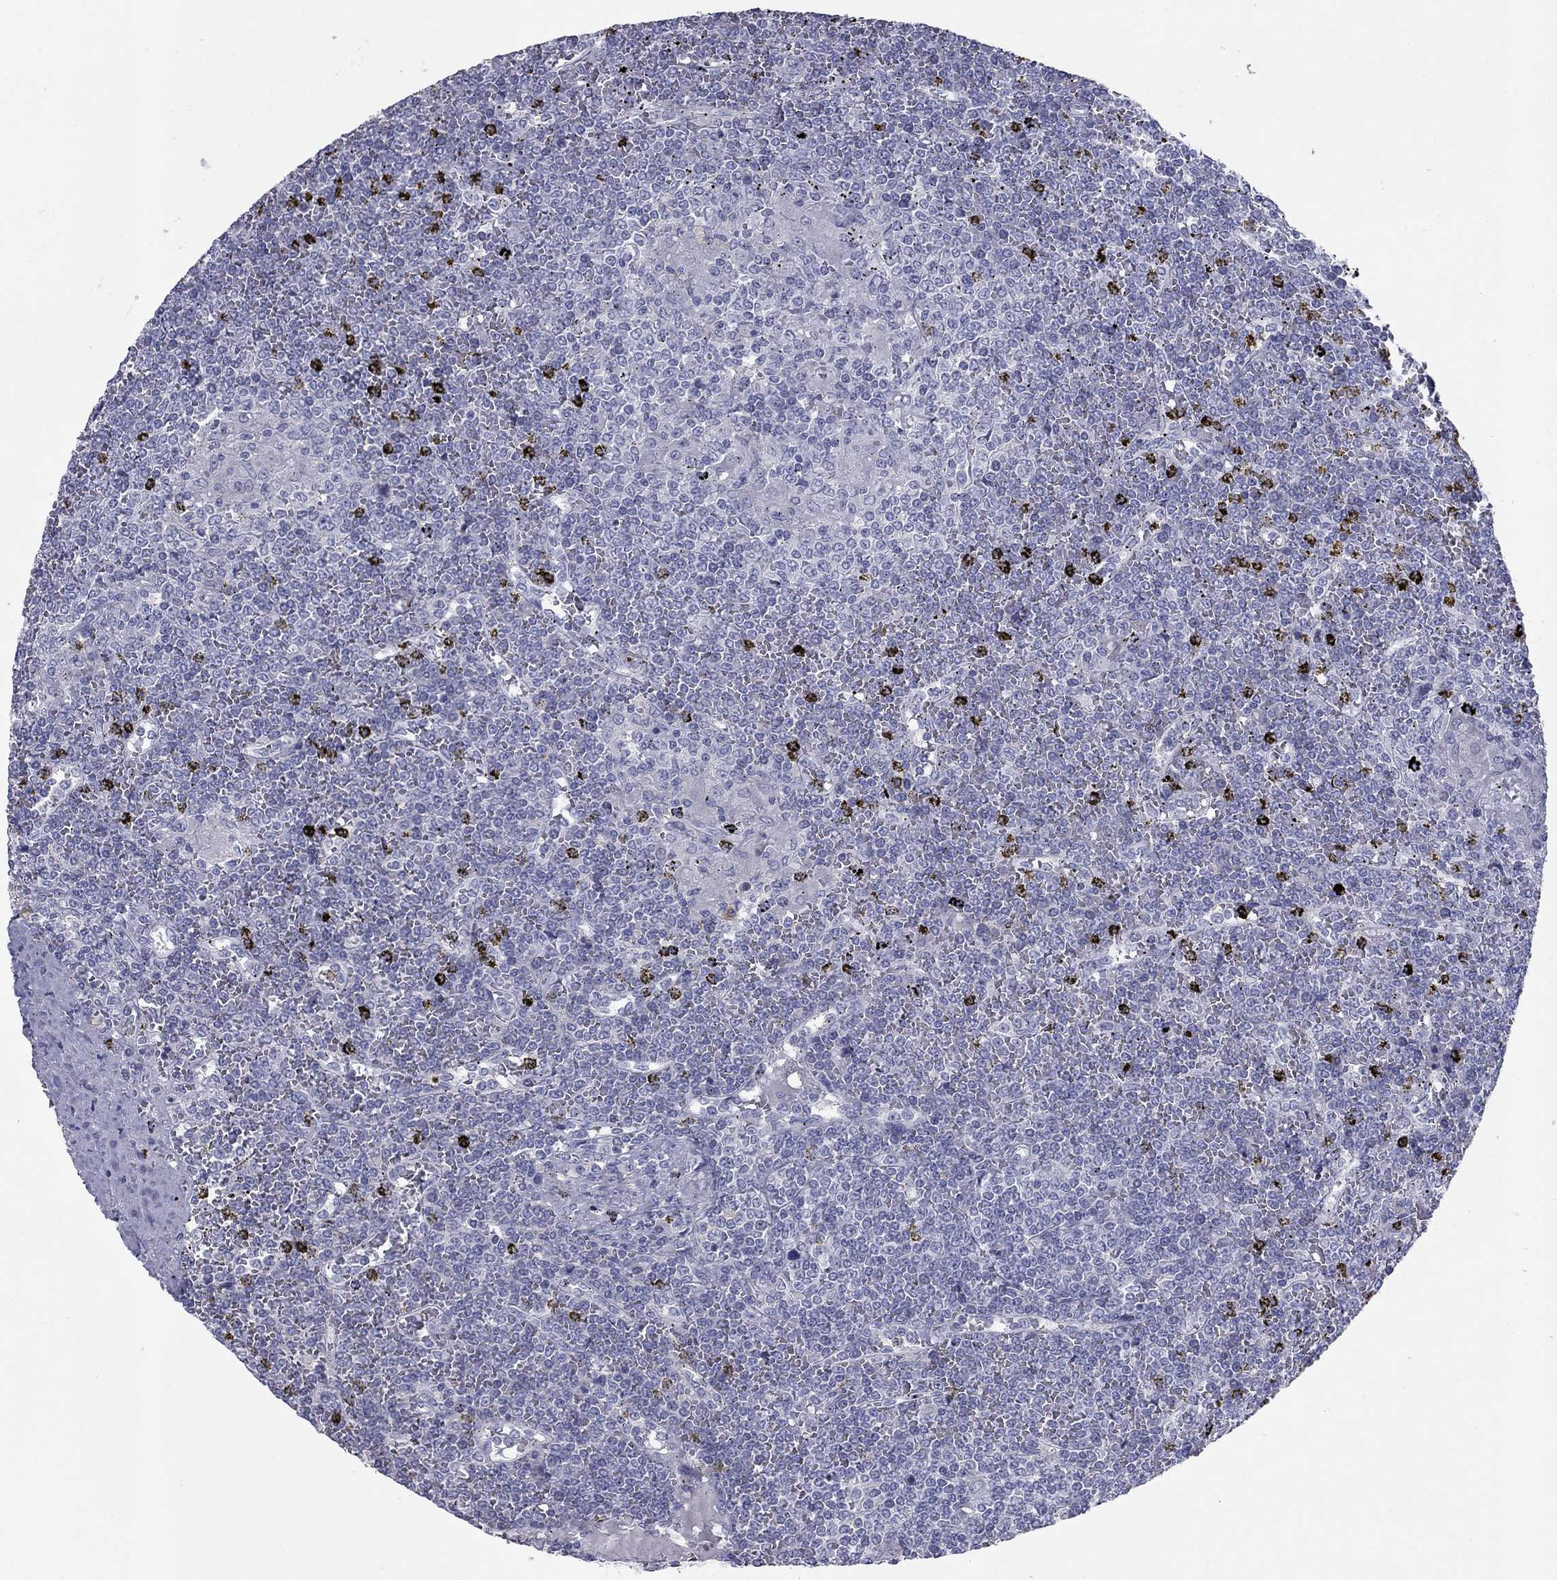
{"staining": {"intensity": "negative", "quantity": "none", "location": "none"}, "tissue": "lymphoma", "cell_type": "Tumor cells", "image_type": "cancer", "snomed": [{"axis": "morphology", "description": "Malignant lymphoma, non-Hodgkin's type, Low grade"}, {"axis": "topography", "description": "Spleen"}], "caption": "A histopathology image of low-grade malignant lymphoma, non-Hodgkin's type stained for a protein exhibits no brown staining in tumor cells. (DAB immunohistochemistry with hematoxylin counter stain).", "gene": "KIRREL2", "patient": {"sex": "female", "age": 19}}